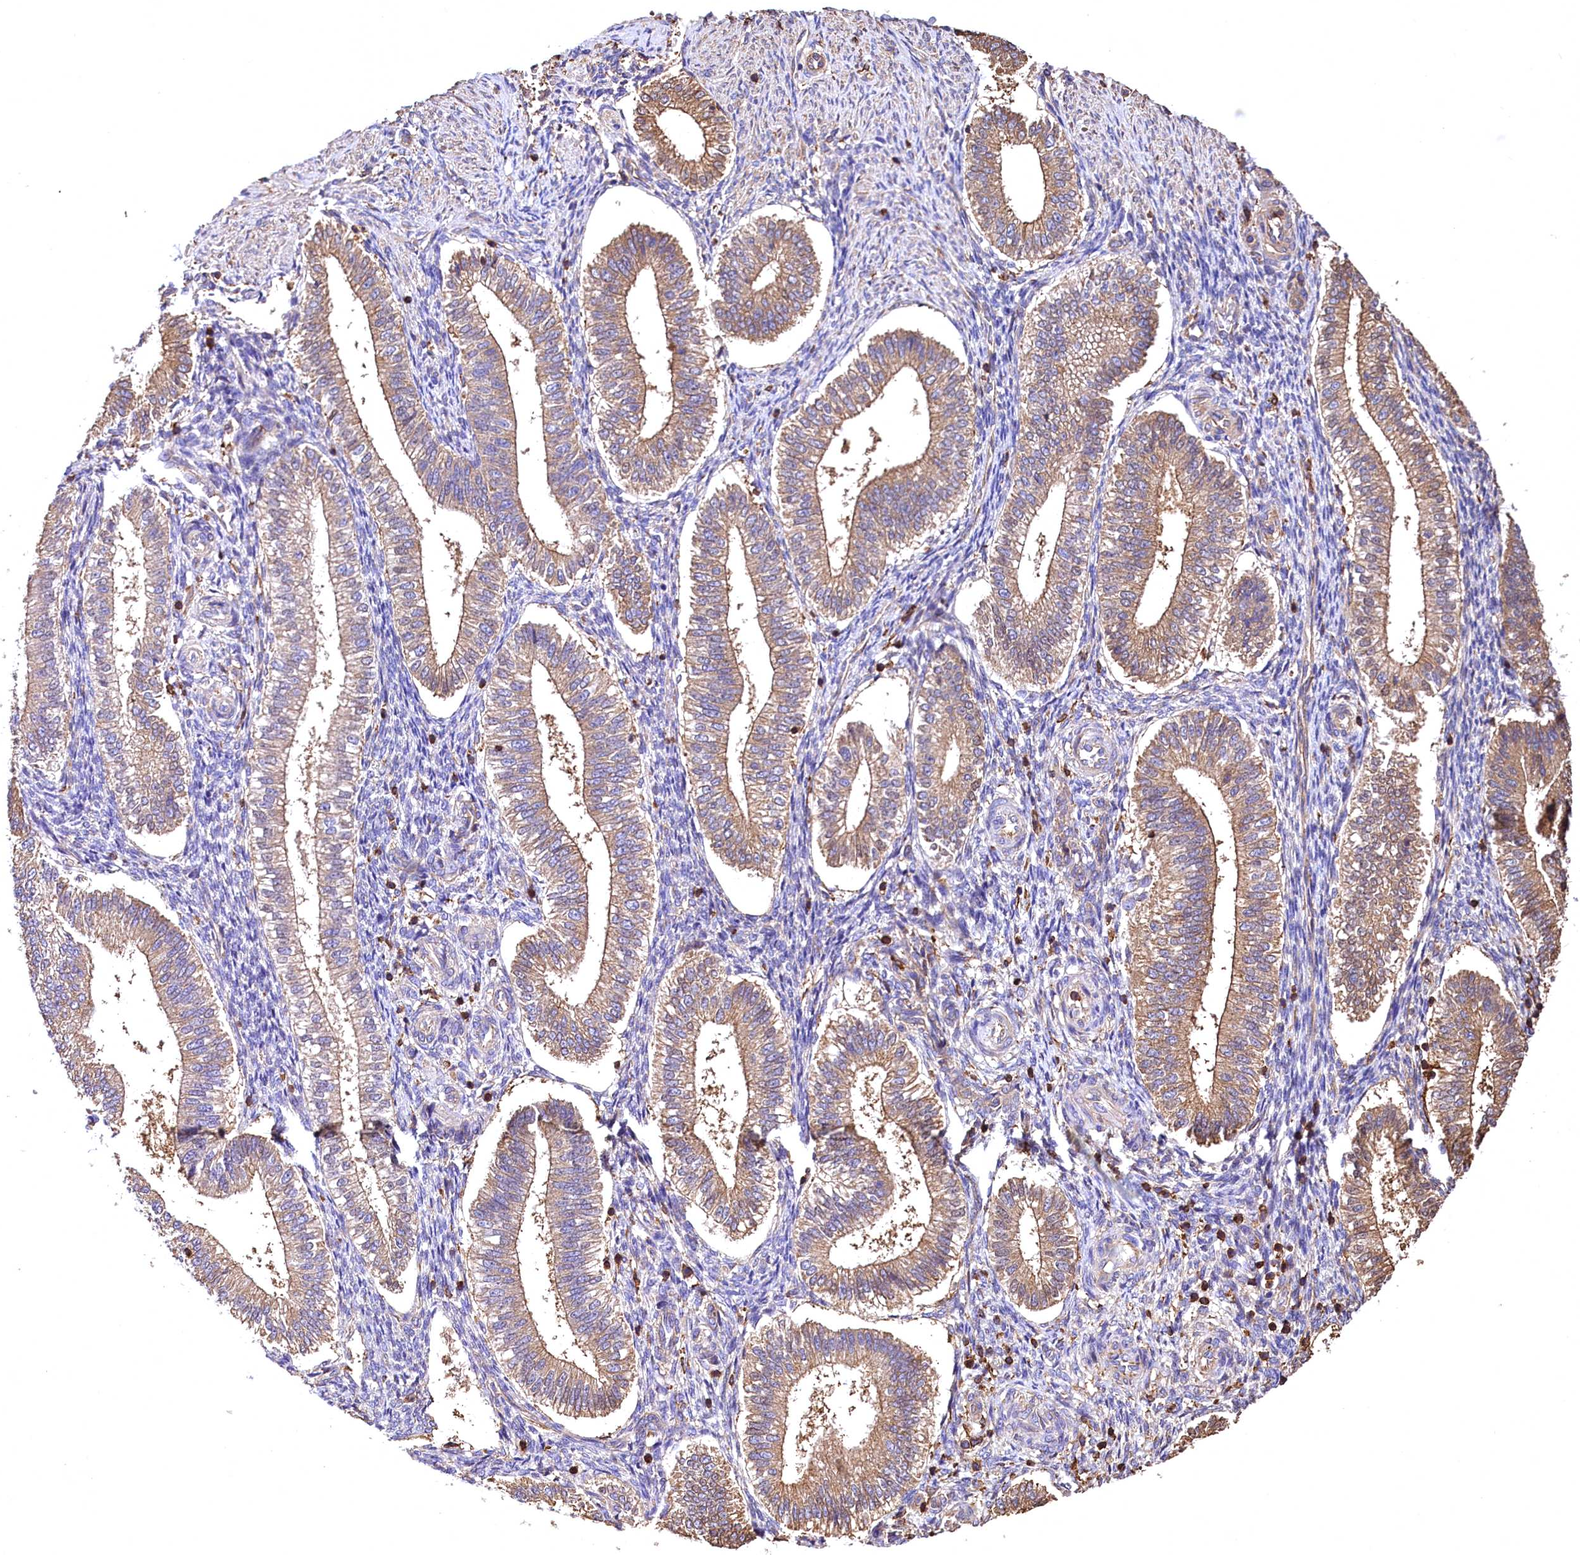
{"staining": {"intensity": "moderate", "quantity": "<25%", "location": "cytoplasmic/membranous"}, "tissue": "endometrium", "cell_type": "Cells in endometrial stroma", "image_type": "normal", "snomed": [{"axis": "morphology", "description": "Normal tissue, NOS"}, {"axis": "topography", "description": "Endometrium"}], "caption": "Approximately <25% of cells in endometrial stroma in normal endometrium reveal moderate cytoplasmic/membranous protein expression as visualized by brown immunohistochemical staining.", "gene": "RARS2", "patient": {"sex": "female", "age": 25}}